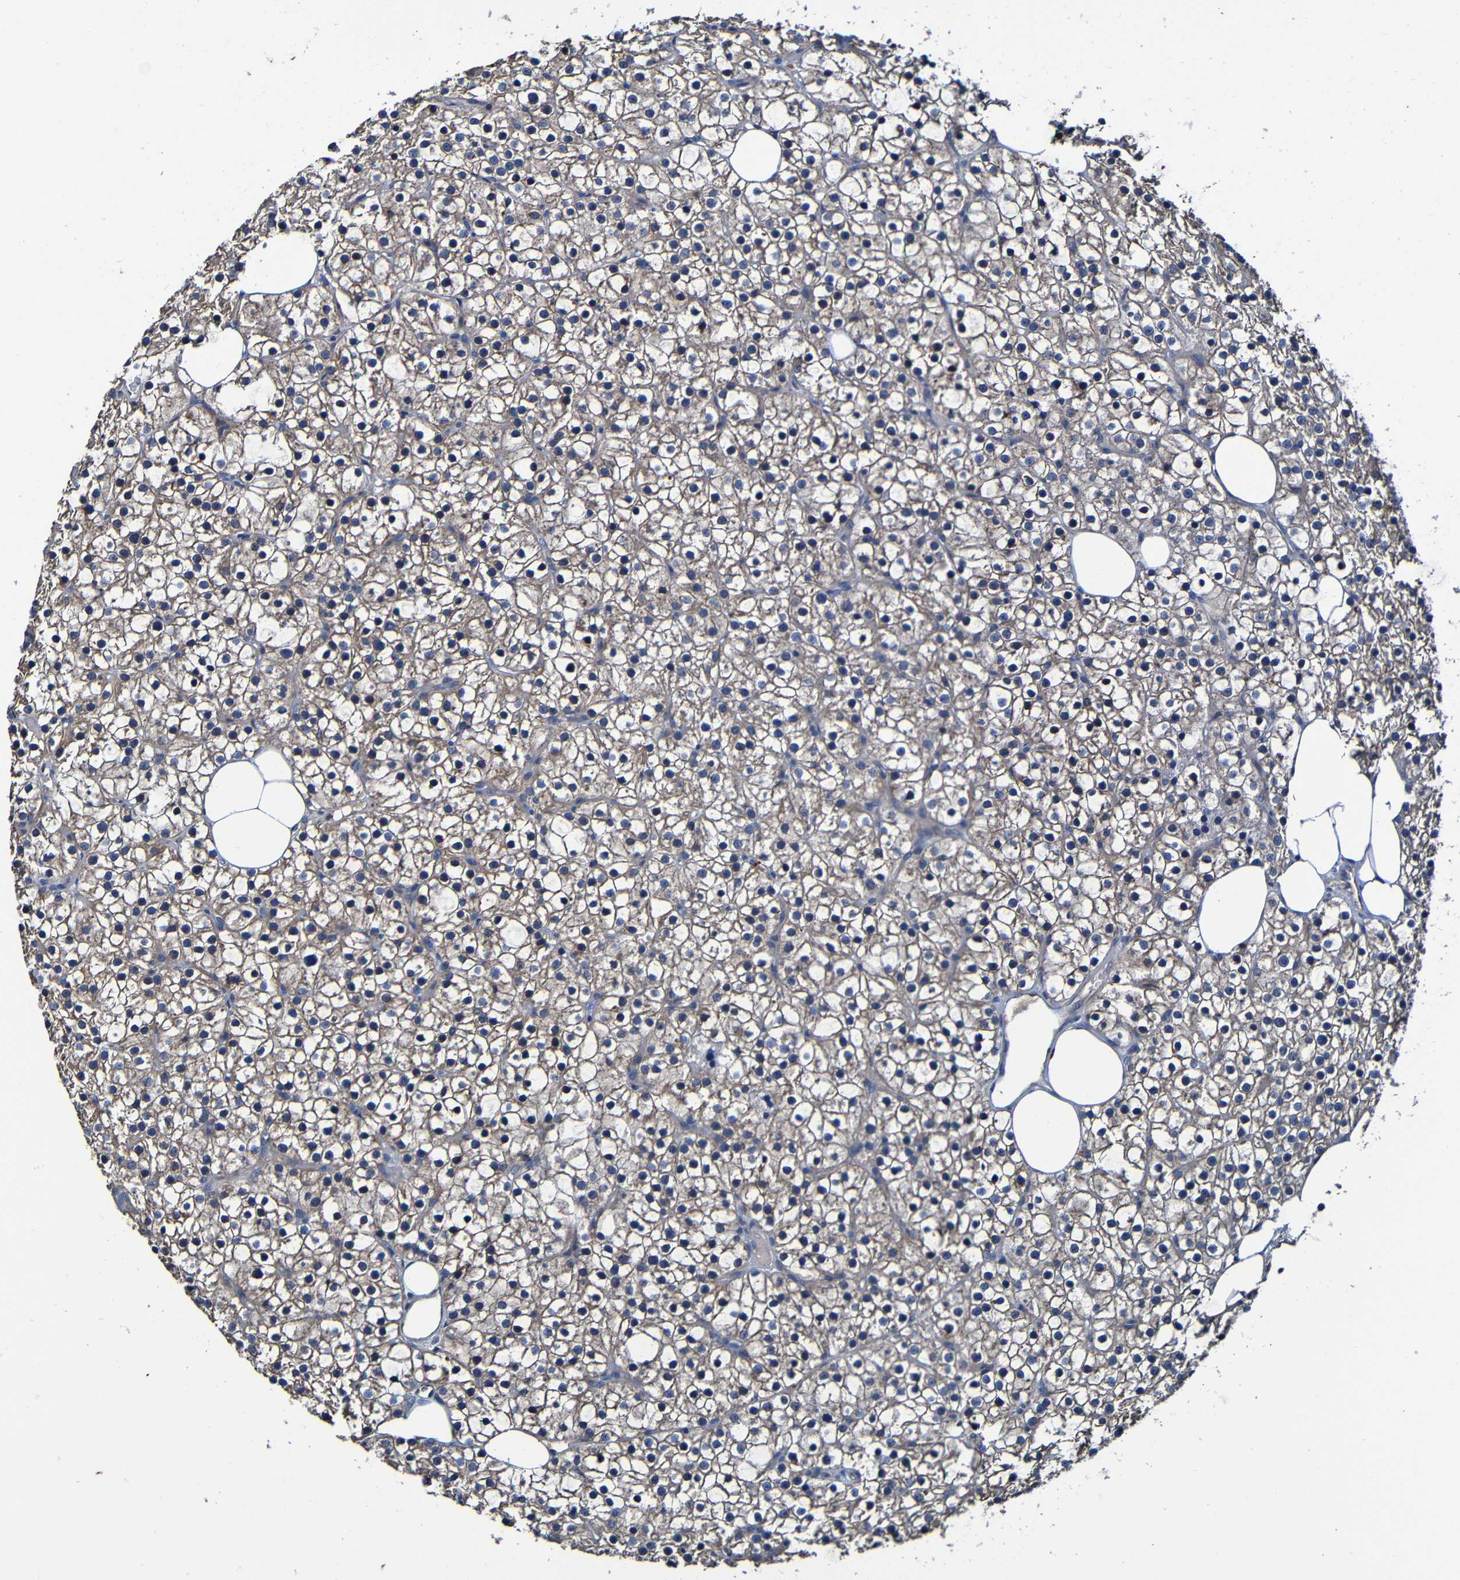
{"staining": {"intensity": "moderate", "quantity": ">75%", "location": "cytoplasmic/membranous"}, "tissue": "parathyroid gland", "cell_type": "Glandular cells", "image_type": "normal", "snomed": [{"axis": "morphology", "description": "Normal tissue, NOS"}, {"axis": "morphology", "description": "Adenoma, NOS"}, {"axis": "topography", "description": "Parathyroid gland"}], "caption": "Human parathyroid gland stained with a brown dye displays moderate cytoplasmic/membranous positive staining in approximately >75% of glandular cells.", "gene": "ADAM15", "patient": {"sex": "female", "age": 70}}